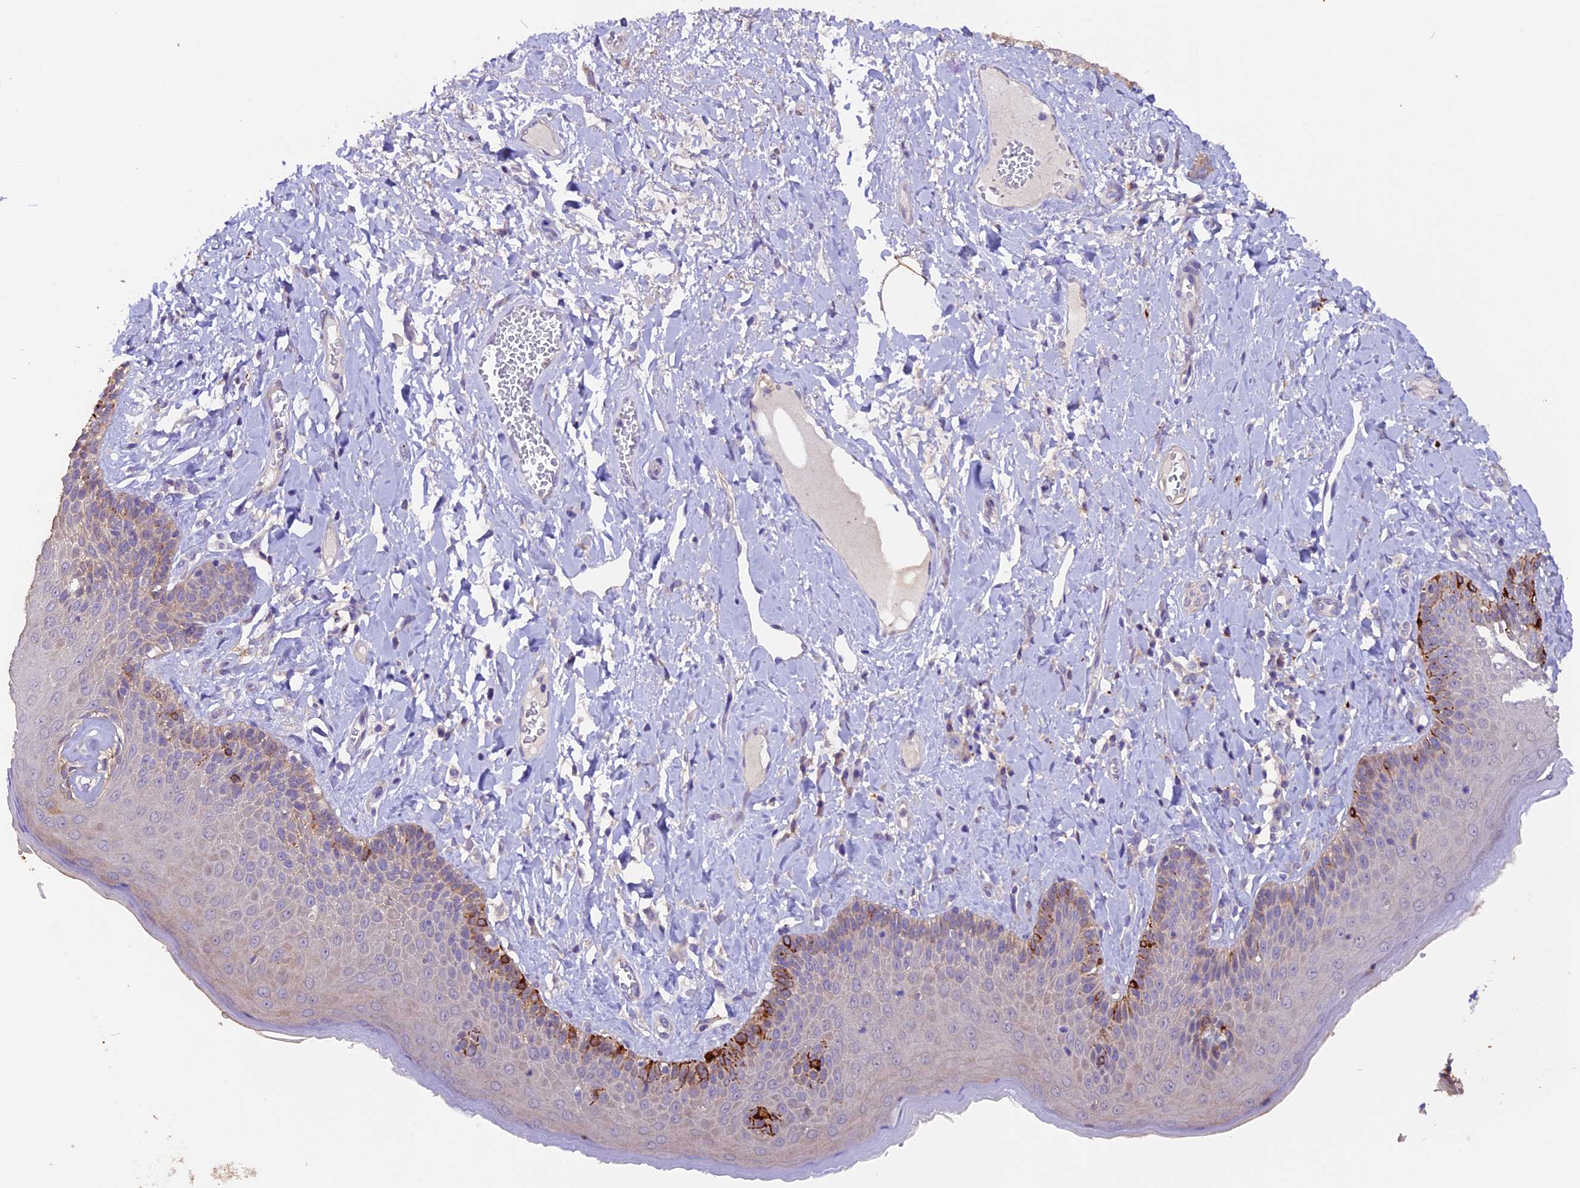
{"staining": {"intensity": "strong", "quantity": "<25%", "location": "cytoplasmic/membranous"}, "tissue": "skin", "cell_type": "Epidermal cells", "image_type": "normal", "snomed": [{"axis": "morphology", "description": "Normal tissue, NOS"}, {"axis": "topography", "description": "Anal"}], "caption": "Protein expression analysis of benign human skin reveals strong cytoplasmic/membranous expression in approximately <25% of epidermal cells.", "gene": "NCK2", "patient": {"sex": "male", "age": 69}}